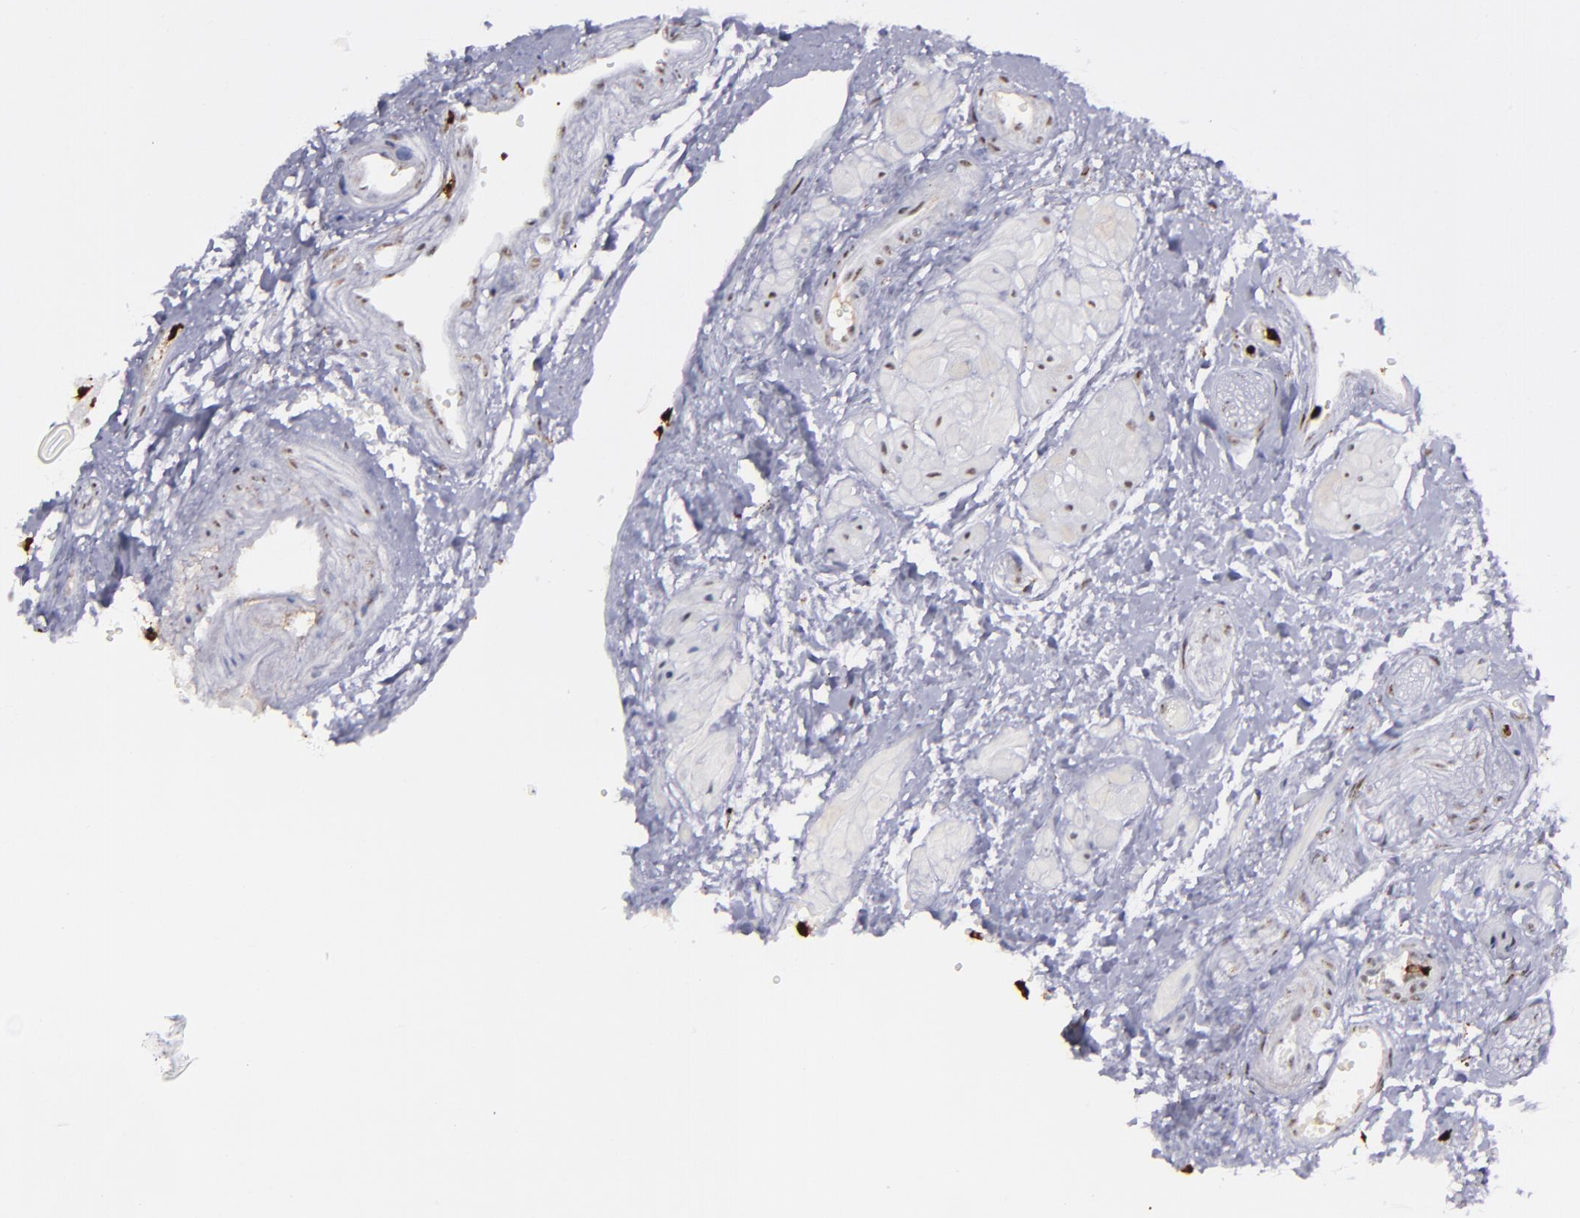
{"staining": {"intensity": "negative", "quantity": "none", "location": "none"}, "tissue": "seminal vesicle", "cell_type": "Glandular cells", "image_type": "normal", "snomed": [{"axis": "morphology", "description": "Normal tissue, NOS"}, {"axis": "topography", "description": "Seminal veicle"}], "caption": "This is a image of IHC staining of unremarkable seminal vesicle, which shows no staining in glandular cells.", "gene": "NCF2", "patient": {"sex": "male", "age": 26}}